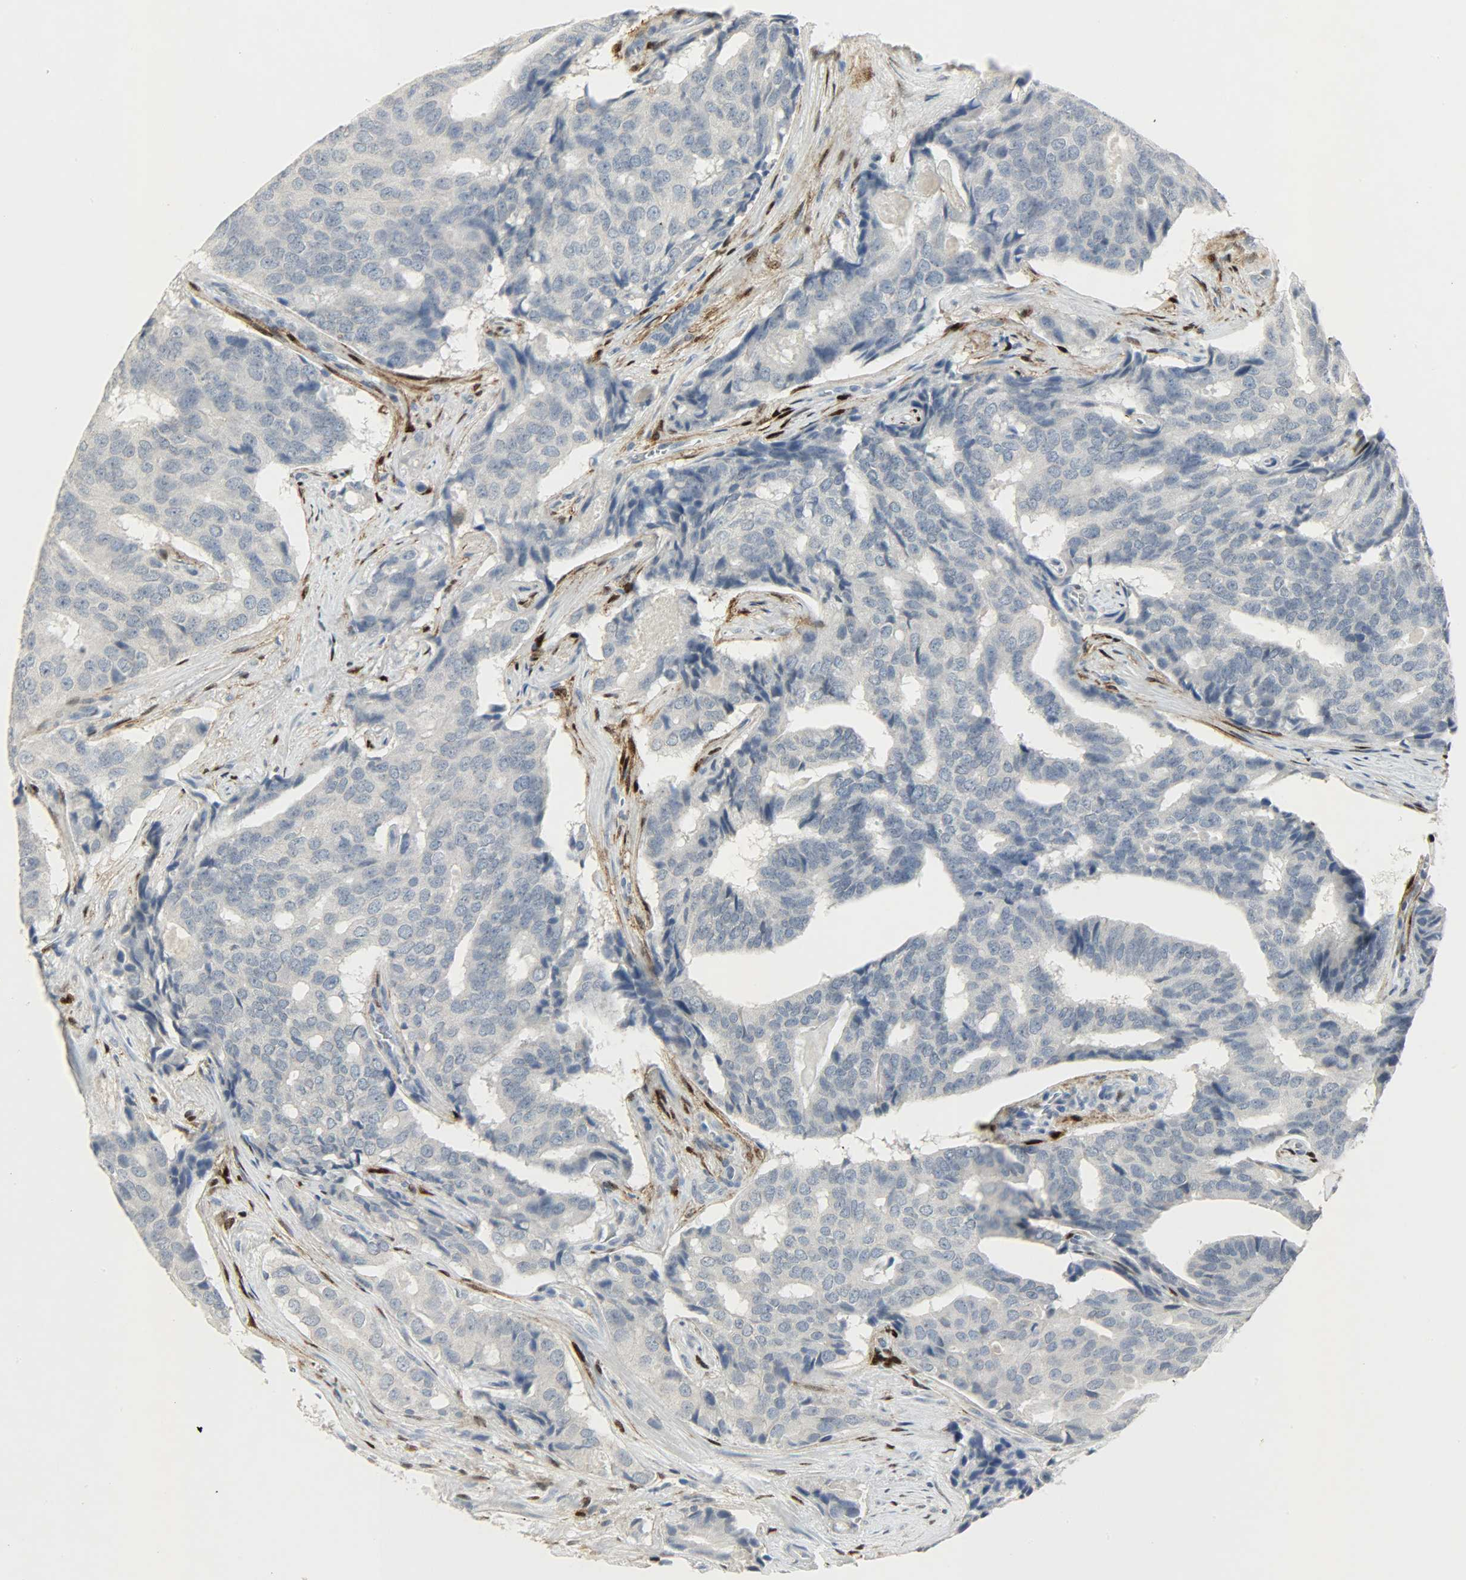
{"staining": {"intensity": "negative", "quantity": "none", "location": "none"}, "tissue": "prostate cancer", "cell_type": "Tumor cells", "image_type": "cancer", "snomed": [{"axis": "morphology", "description": "Adenocarcinoma, High grade"}, {"axis": "topography", "description": "Prostate"}], "caption": "Prostate cancer was stained to show a protein in brown. There is no significant expression in tumor cells.", "gene": "CAMK4", "patient": {"sex": "male", "age": 58}}